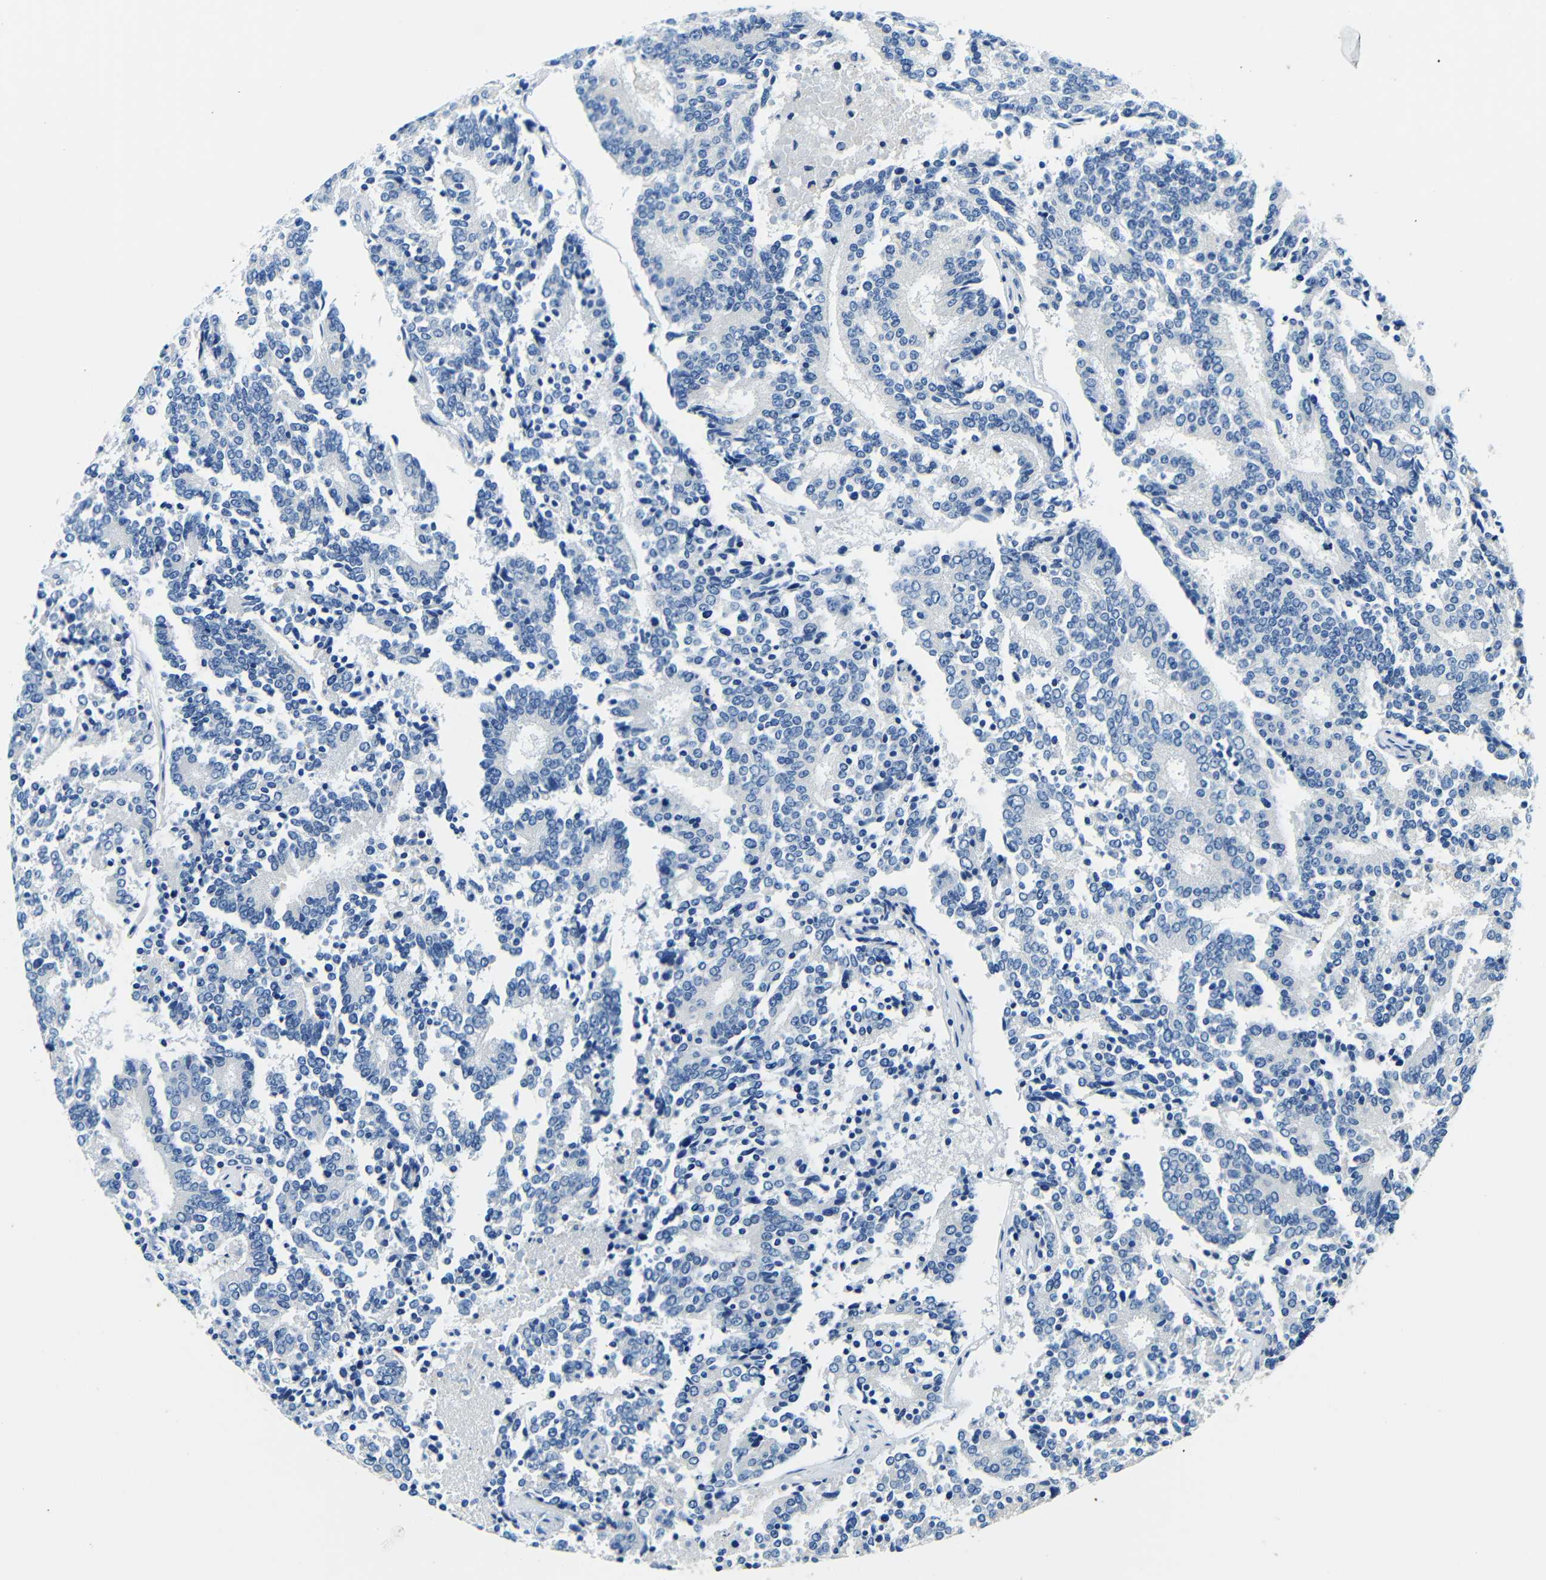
{"staining": {"intensity": "negative", "quantity": "none", "location": "none"}, "tissue": "prostate cancer", "cell_type": "Tumor cells", "image_type": "cancer", "snomed": [{"axis": "morphology", "description": "Normal tissue, NOS"}, {"axis": "morphology", "description": "Adenocarcinoma, High grade"}, {"axis": "topography", "description": "Prostate"}, {"axis": "topography", "description": "Seminal veicle"}], "caption": "The immunohistochemistry image has no significant staining in tumor cells of prostate high-grade adenocarcinoma tissue.", "gene": "FMO5", "patient": {"sex": "male", "age": 55}}